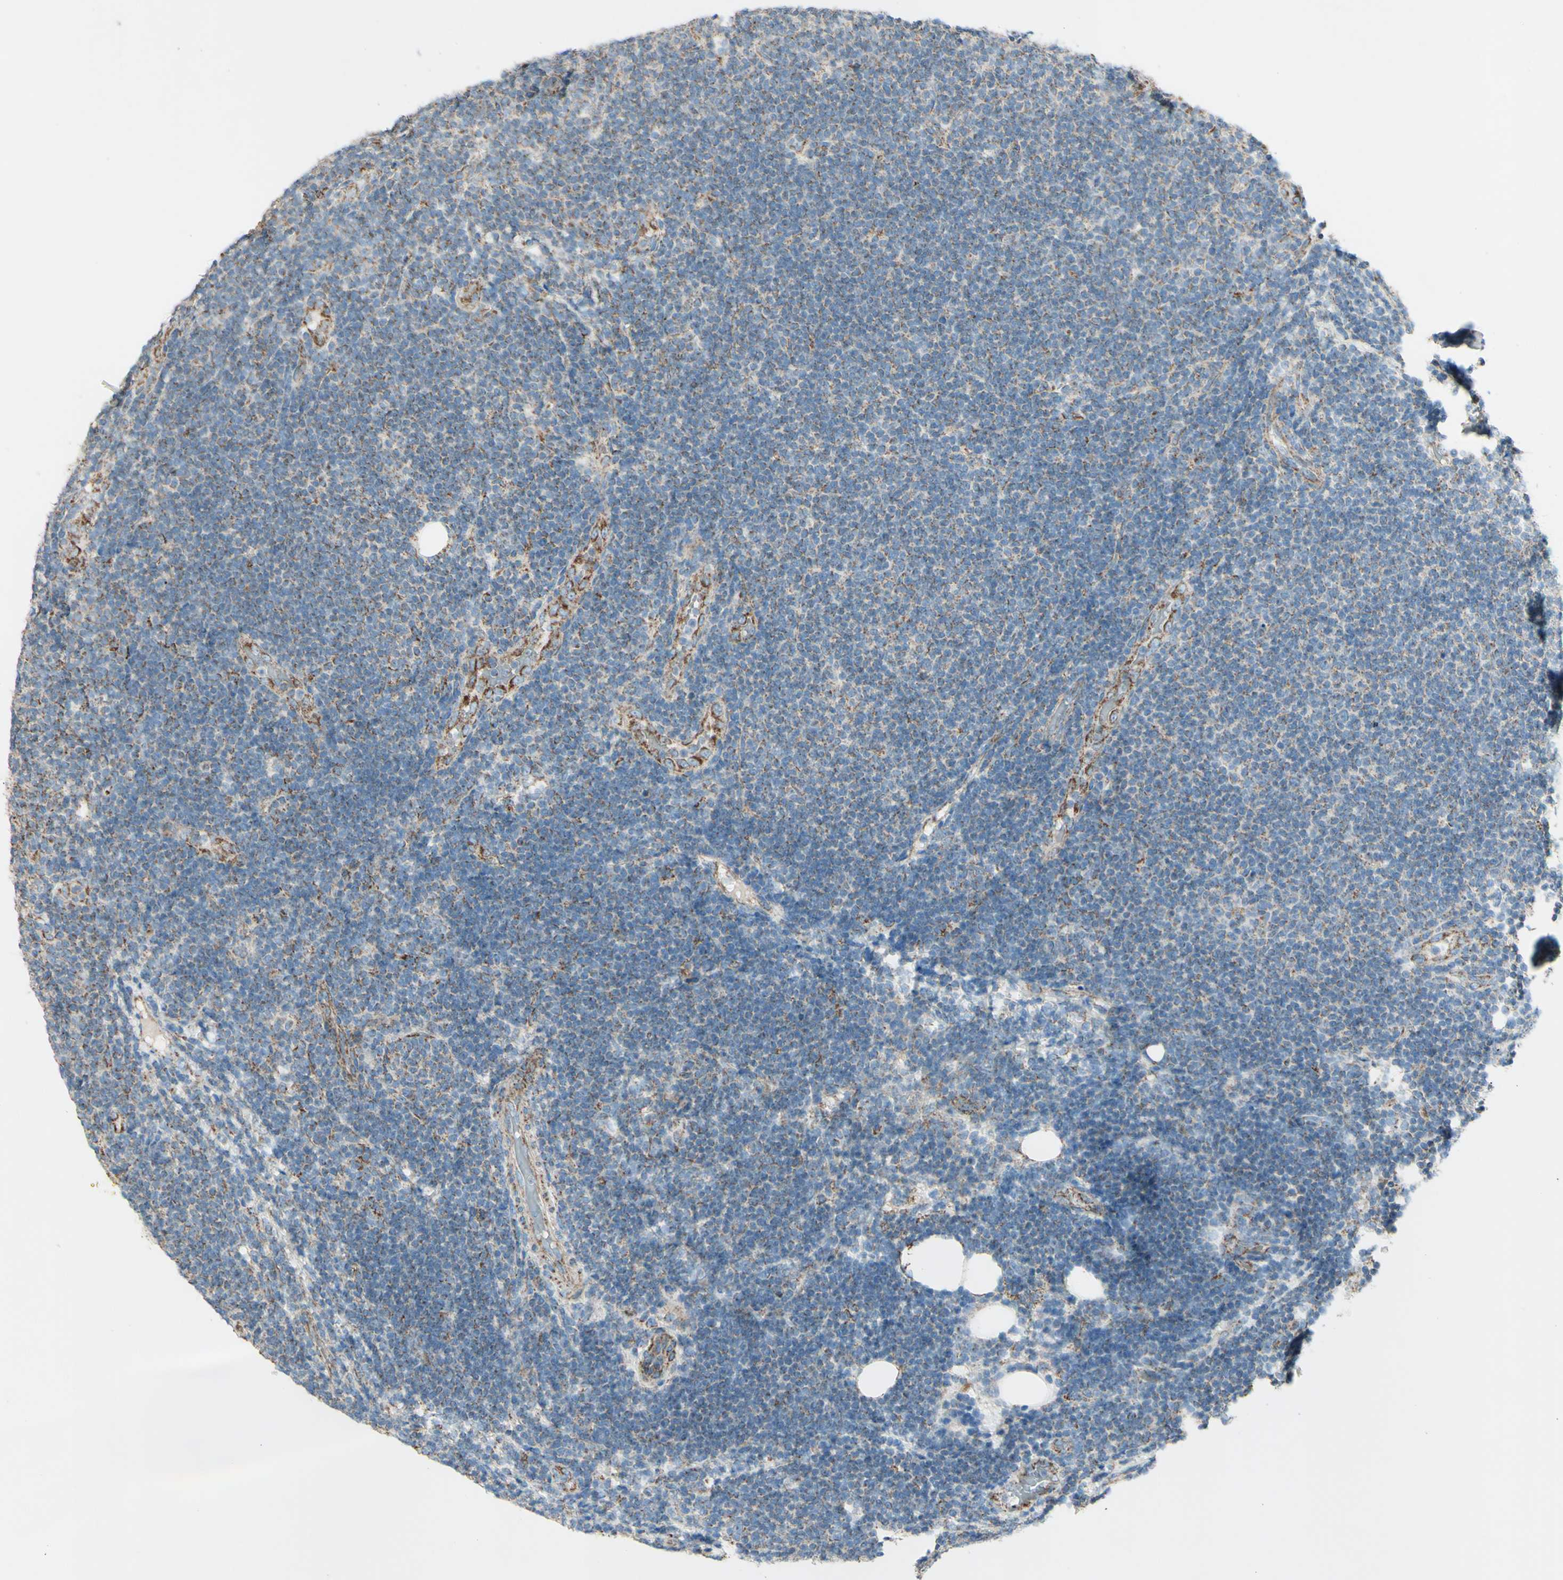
{"staining": {"intensity": "moderate", "quantity": "25%-75%", "location": "cytoplasmic/membranous"}, "tissue": "lymphoma", "cell_type": "Tumor cells", "image_type": "cancer", "snomed": [{"axis": "morphology", "description": "Malignant lymphoma, non-Hodgkin's type, Low grade"}, {"axis": "topography", "description": "Lymph node"}], "caption": "Immunohistochemistry image of low-grade malignant lymphoma, non-Hodgkin's type stained for a protein (brown), which displays medium levels of moderate cytoplasmic/membranous positivity in about 25%-75% of tumor cells.", "gene": "RHOT1", "patient": {"sex": "male", "age": 83}}